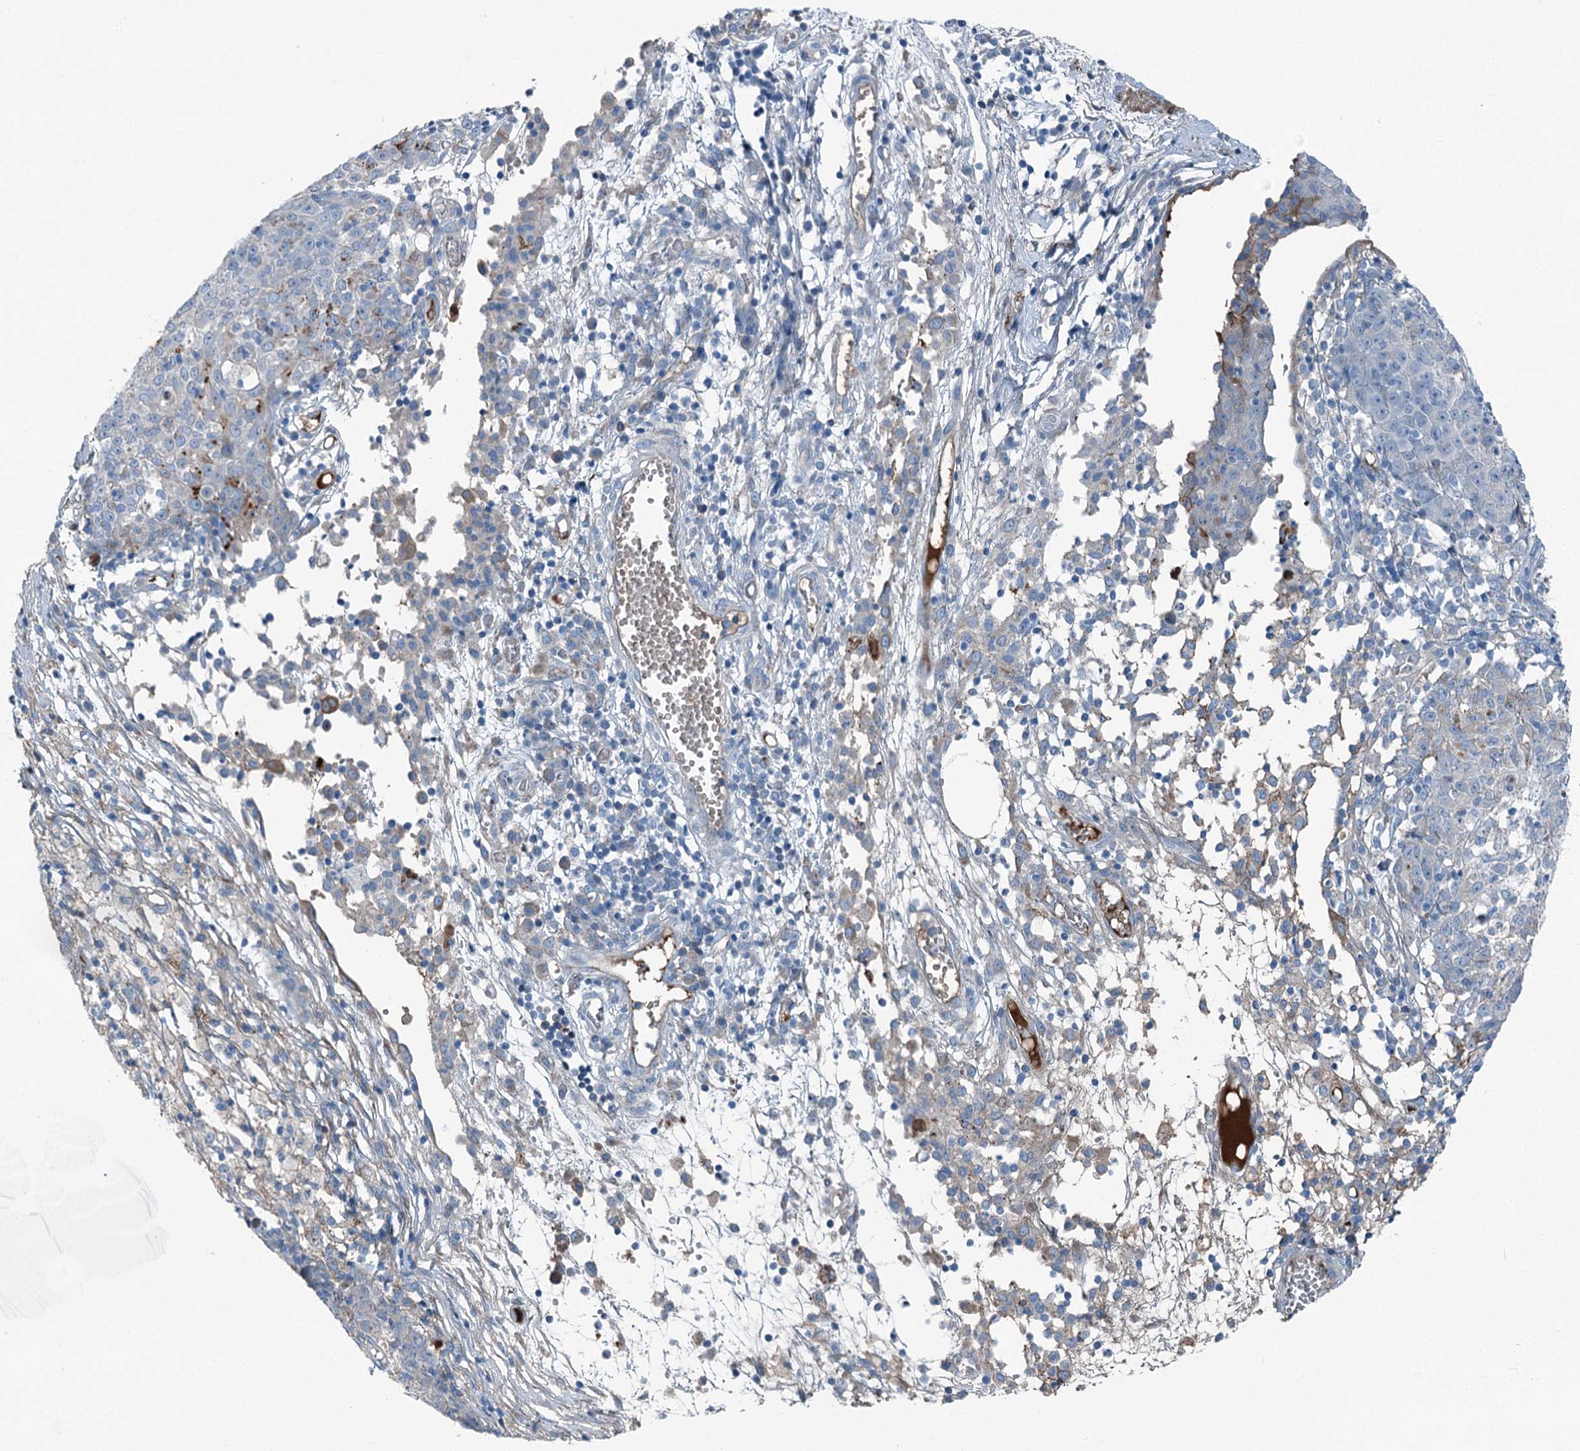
{"staining": {"intensity": "negative", "quantity": "none", "location": "none"}, "tissue": "ovarian cancer", "cell_type": "Tumor cells", "image_type": "cancer", "snomed": [{"axis": "morphology", "description": "Carcinoma, endometroid"}, {"axis": "topography", "description": "Ovary"}], "caption": "A high-resolution histopathology image shows IHC staining of ovarian endometroid carcinoma, which shows no significant expression in tumor cells. (DAB IHC with hematoxylin counter stain).", "gene": "AXL", "patient": {"sex": "female", "age": 42}}